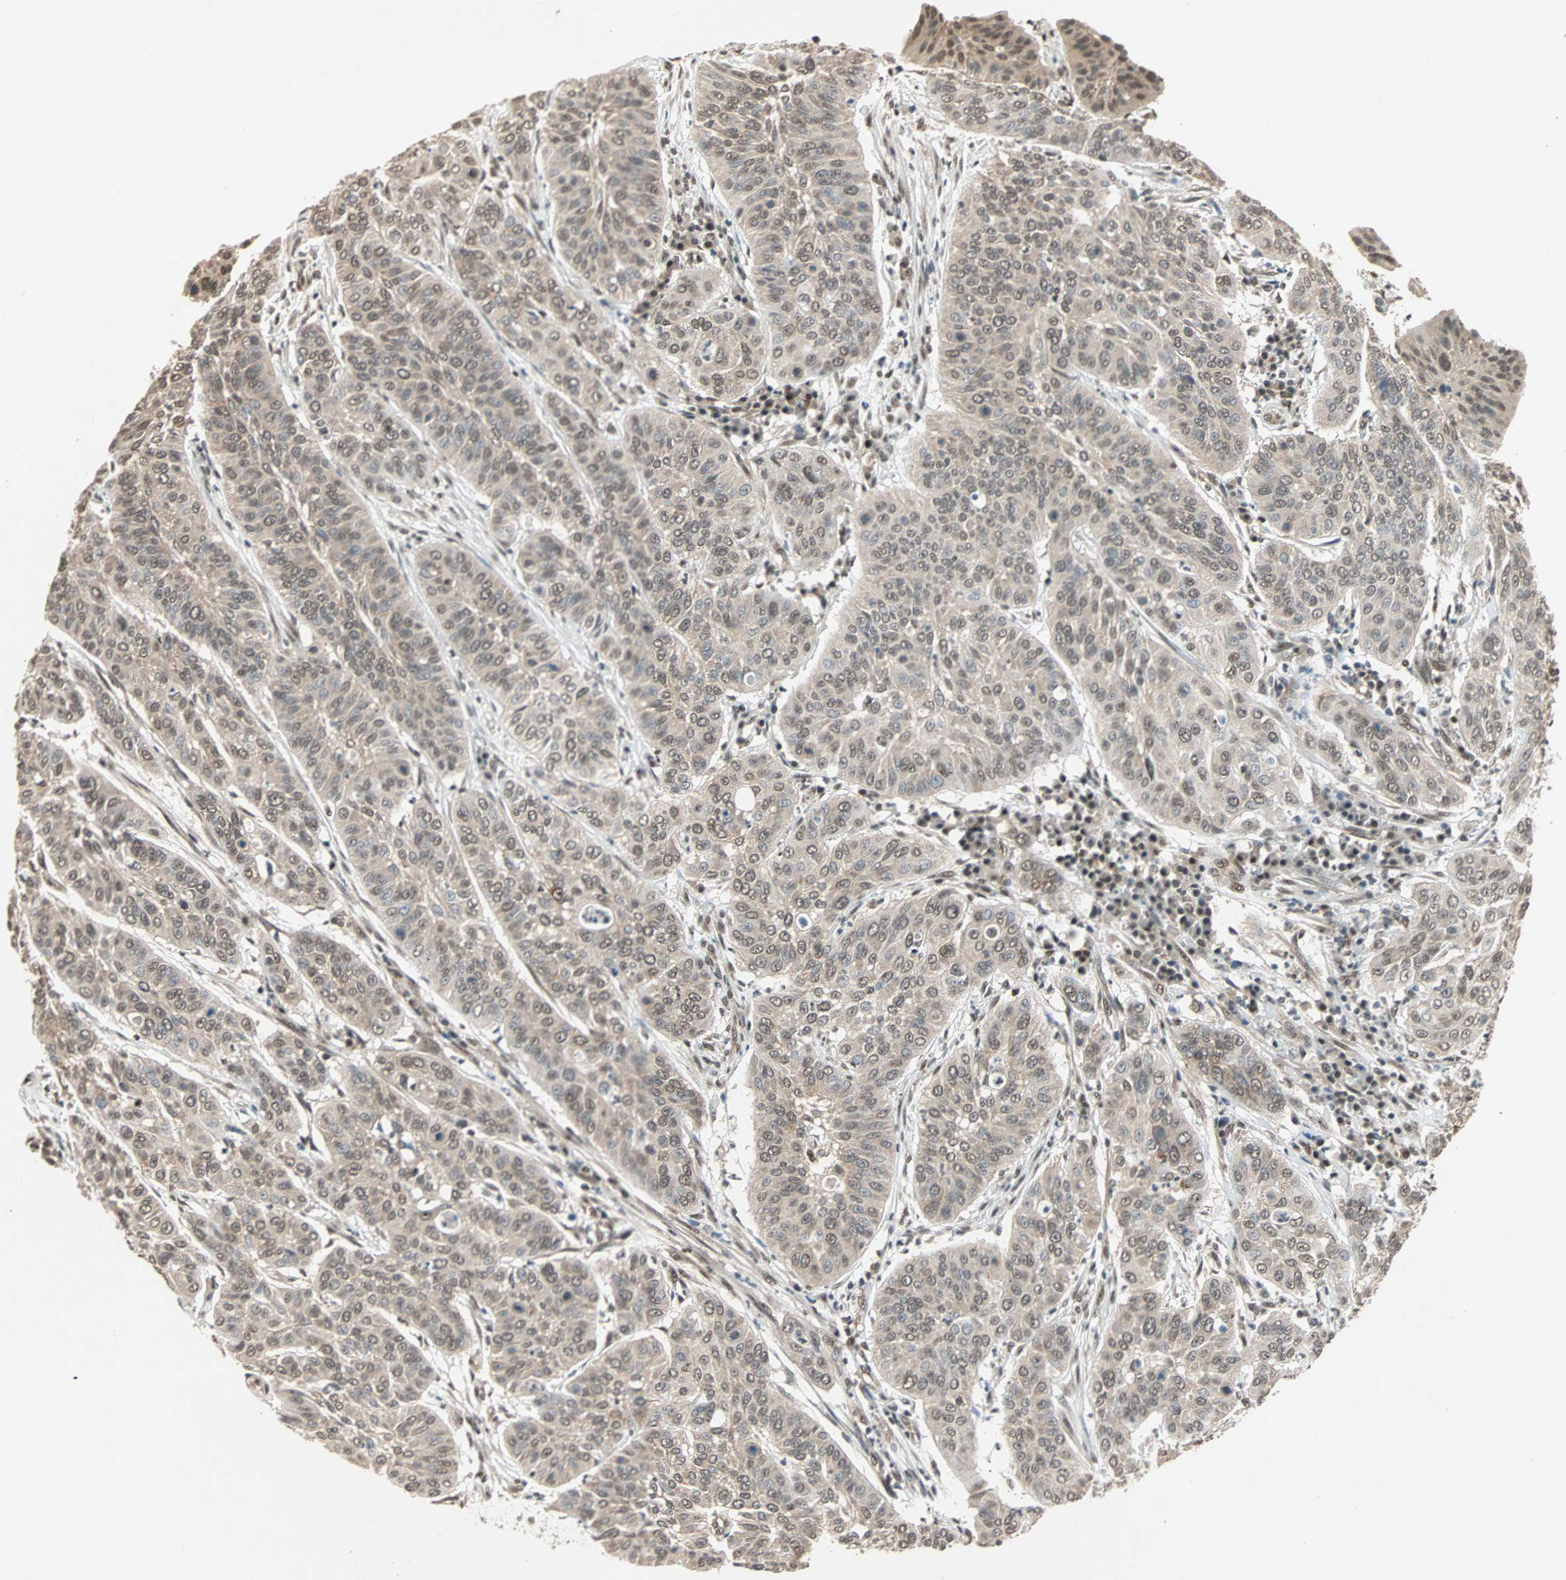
{"staining": {"intensity": "weak", "quantity": ">75%", "location": "nuclear"}, "tissue": "cervical cancer", "cell_type": "Tumor cells", "image_type": "cancer", "snomed": [{"axis": "morphology", "description": "Squamous cell carcinoma, NOS"}, {"axis": "topography", "description": "Cervix"}], "caption": "Cervical cancer stained for a protein demonstrates weak nuclear positivity in tumor cells.", "gene": "DAZAP1", "patient": {"sex": "female", "age": 39}}